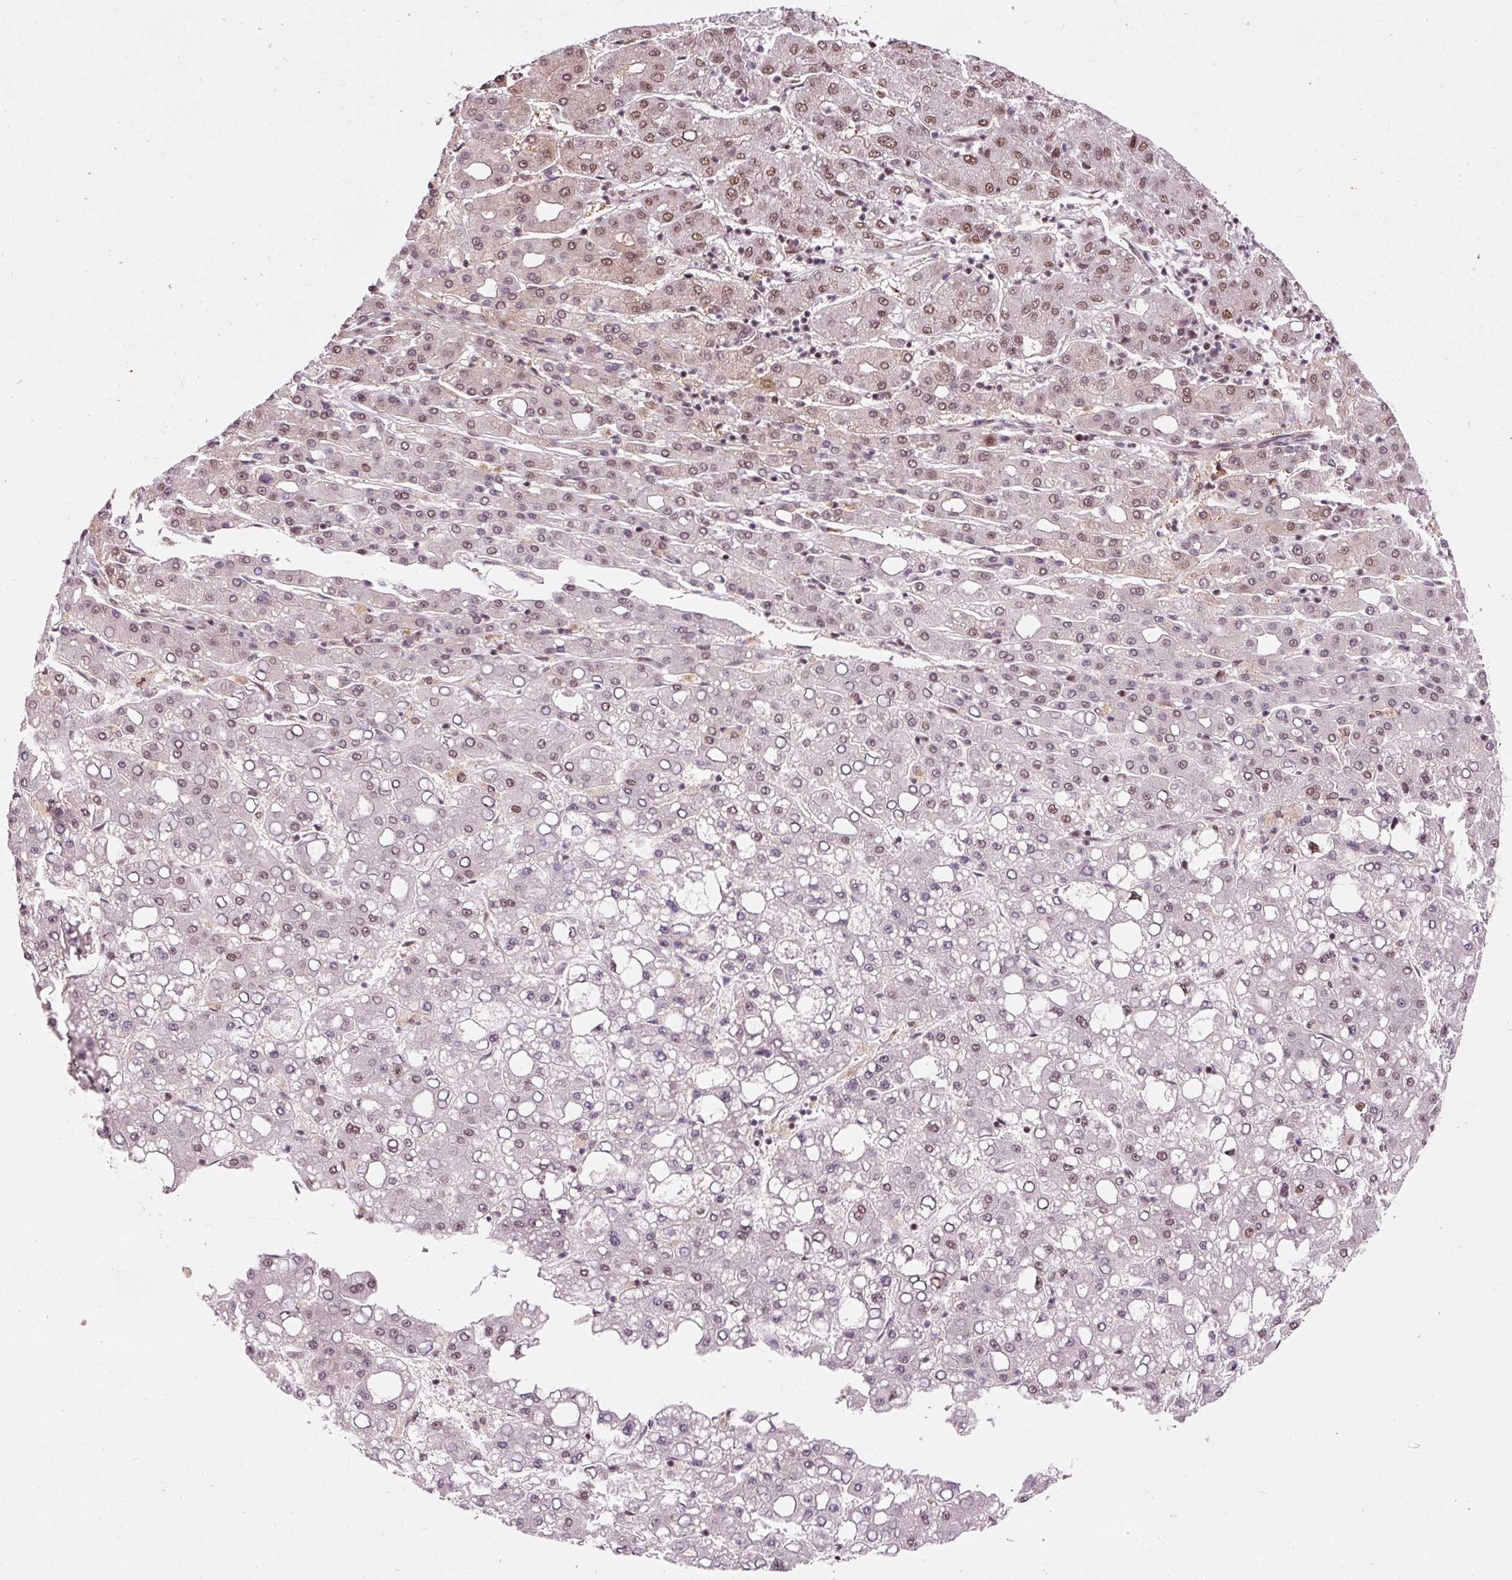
{"staining": {"intensity": "moderate", "quantity": "25%-75%", "location": "nuclear"}, "tissue": "liver cancer", "cell_type": "Tumor cells", "image_type": "cancer", "snomed": [{"axis": "morphology", "description": "Carcinoma, Hepatocellular, NOS"}, {"axis": "topography", "description": "Liver"}], "caption": "IHC of liver hepatocellular carcinoma shows medium levels of moderate nuclear expression in approximately 25%-75% of tumor cells.", "gene": "HNRNPC", "patient": {"sex": "male", "age": 65}}